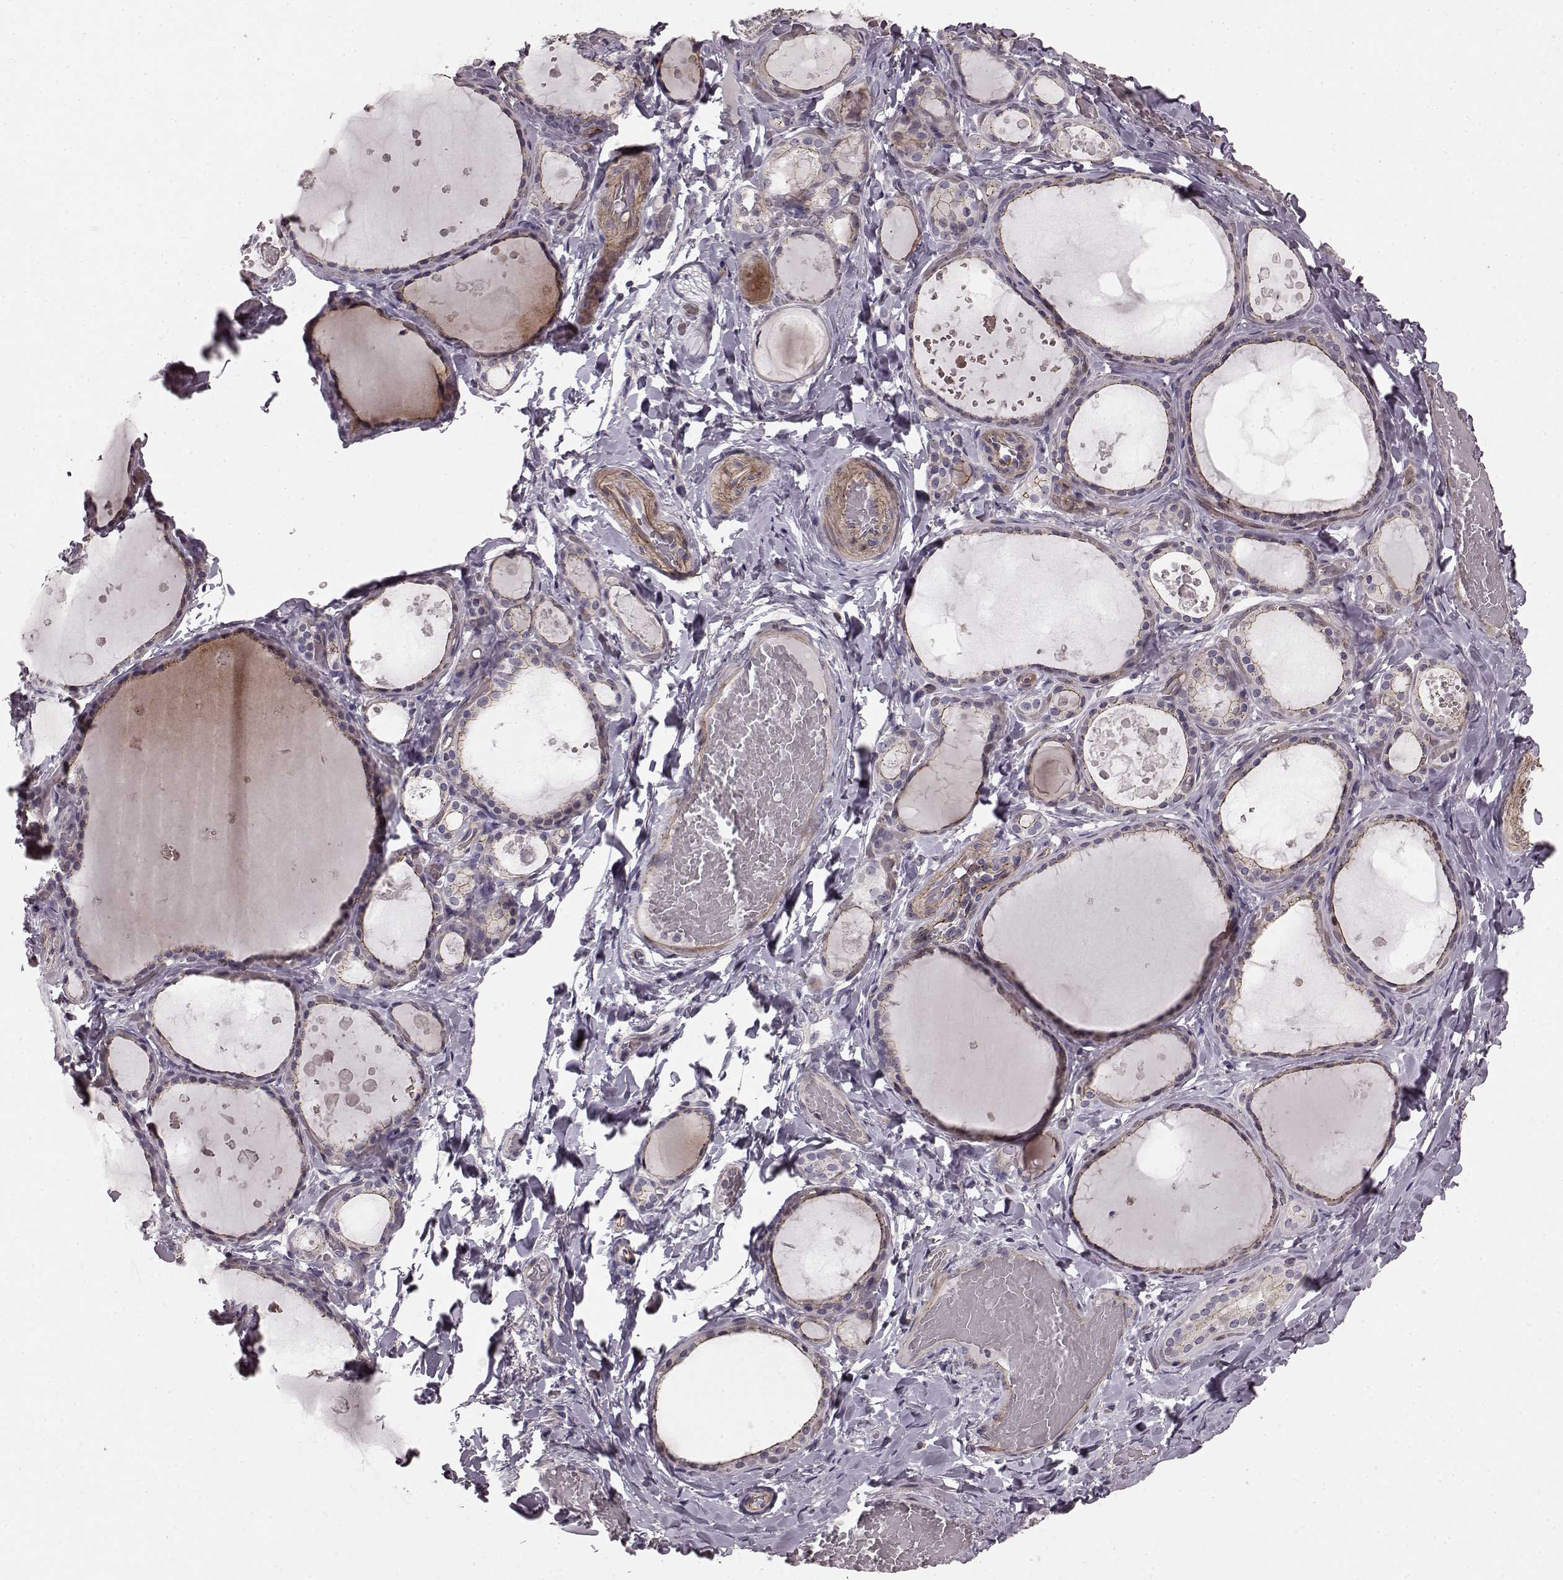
{"staining": {"intensity": "weak", "quantity": "25%-75%", "location": "cytoplasmic/membranous"}, "tissue": "thyroid gland", "cell_type": "Glandular cells", "image_type": "normal", "snomed": [{"axis": "morphology", "description": "Normal tissue, NOS"}, {"axis": "topography", "description": "Thyroid gland"}], "caption": "Weak cytoplasmic/membranous staining is identified in approximately 25%-75% of glandular cells in unremarkable thyroid gland. The staining was performed using DAB, with brown indicating positive protein expression. Nuclei are stained blue with hematoxylin.", "gene": "SLC22A18", "patient": {"sex": "female", "age": 56}}